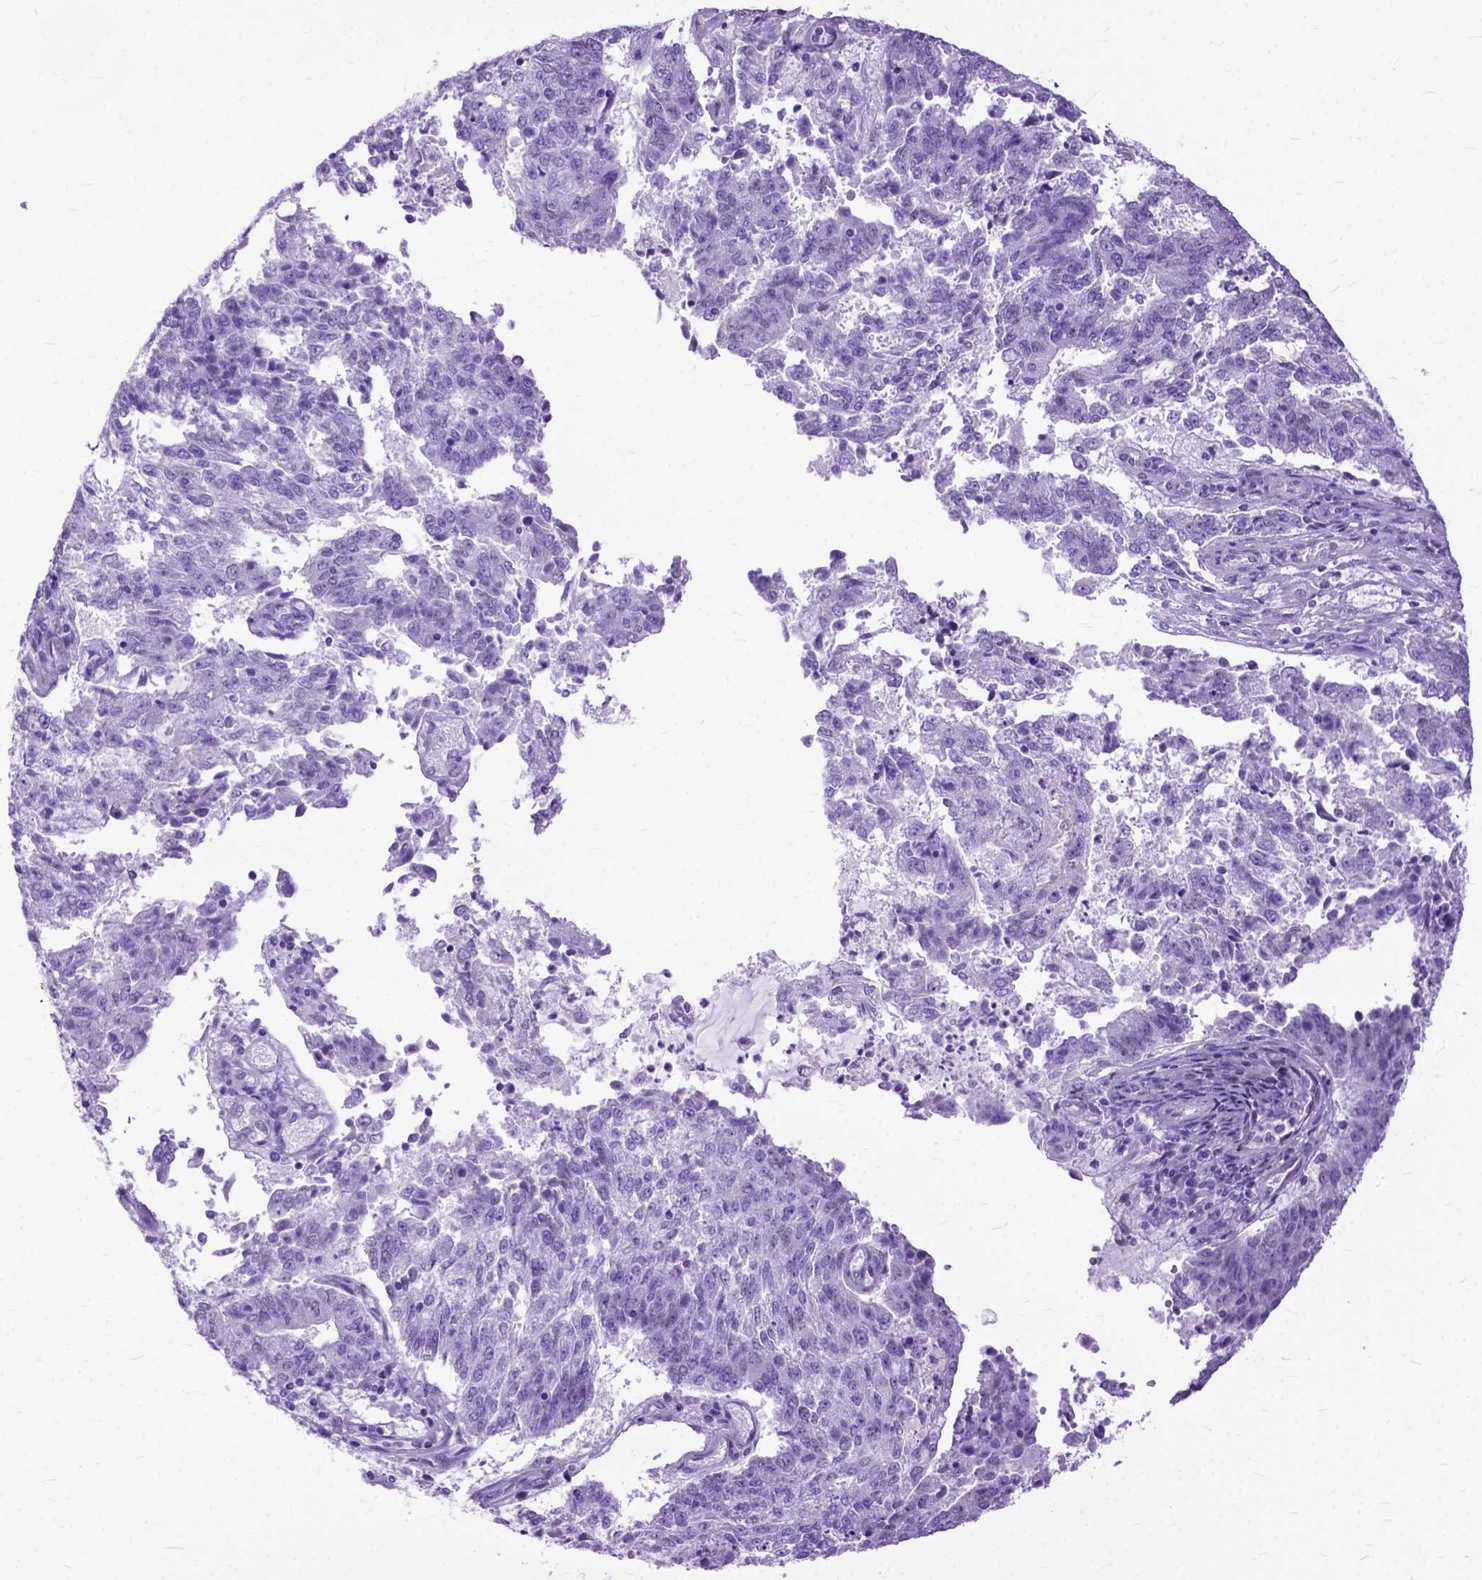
{"staining": {"intensity": "negative", "quantity": "none", "location": "none"}, "tissue": "endometrial cancer", "cell_type": "Tumor cells", "image_type": "cancer", "snomed": [{"axis": "morphology", "description": "Adenocarcinoma, NOS"}, {"axis": "topography", "description": "Endometrium"}], "caption": "IHC micrograph of neoplastic tissue: human adenocarcinoma (endometrial) stained with DAB (3,3'-diaminobenzidine) reveals no significant protein positivity in tumor cells.", "gene": "GNGT1", "patient": {"sex": "female", "age": 82}}